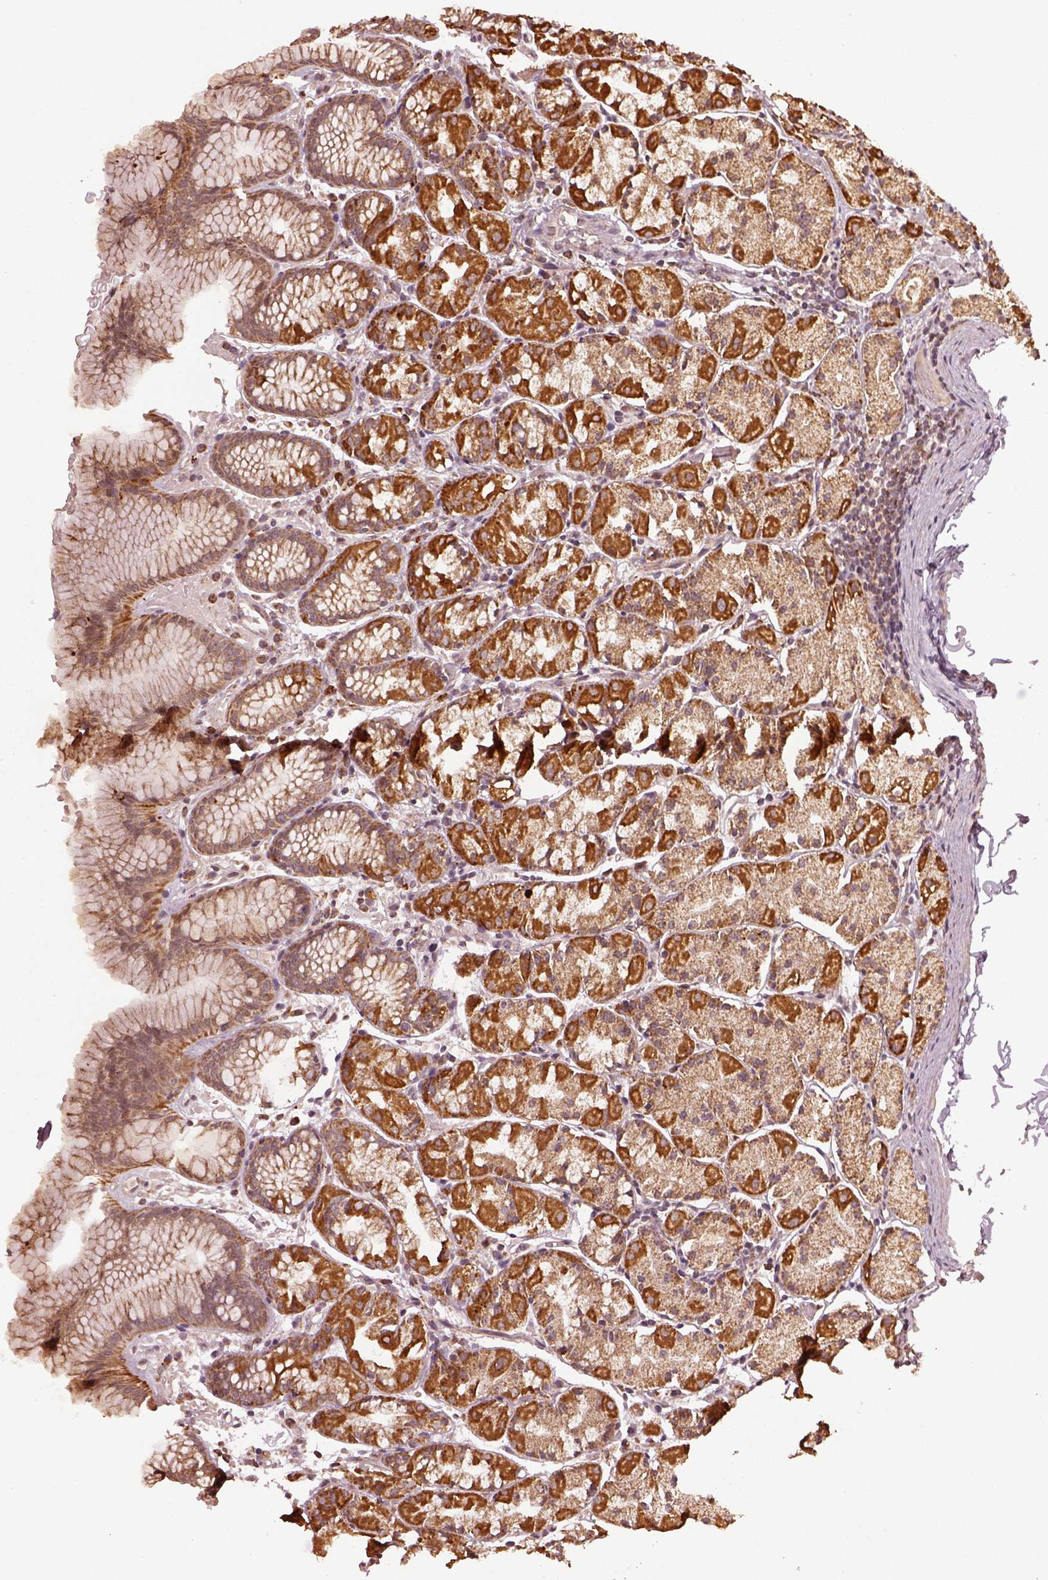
{"staining": {"intensity": "strong", "quantity": ">75%", "location": "cytoplasmic/membranous"}, "tissue": "stomach", "cell_type": "Glandular cells", "image_type": "normal", "snomed": [{"axis": "morphology", "description": "Normal tissue, NOS"}, {"axis": "topography", "description": "Stomach, upper"}], "caption": "The image shows staining of normal stomach, revealing strong cytoplasmic/membranous protein expression (brown color) within glandular cells.", "gene": "SEL1L3", "patient": {"sex": "male", "age": 47}}